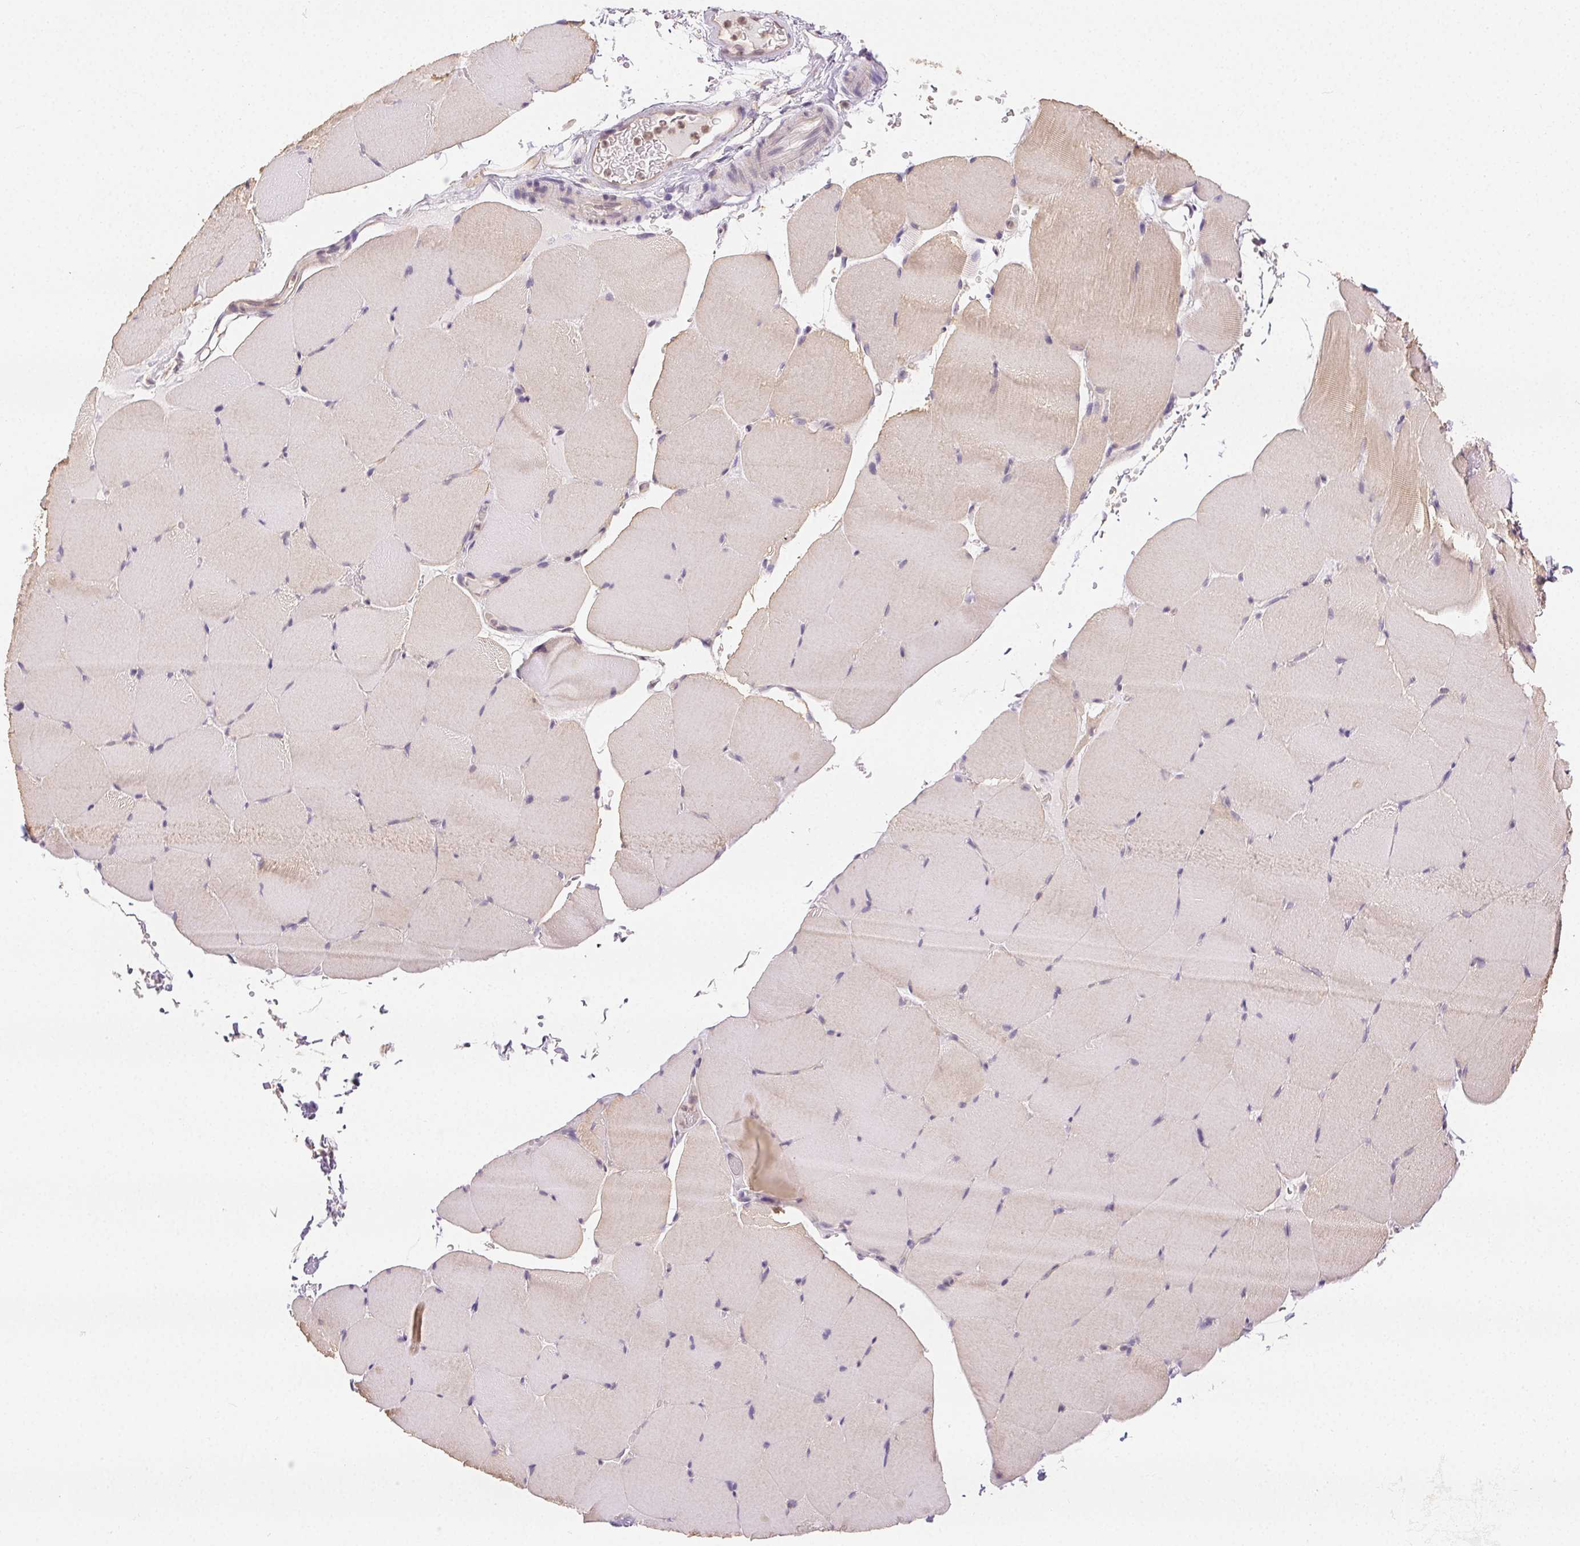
{"staining": {"intensity": "weak", "quantity": "<25%", "location": "cytoplasmic/membranous"}, "tissue": "skeletal muscle", "cell_type": "Myocytes", "image_type": "normal", "snomed": [{"axis": "morphology", "description": "Normal tissue, NOS"}, {"axis": "topography", "description": "Skeletal muscle"}], "caption": "This is an immunohistochemistry (IHC) photomicrograph of normal skeletal muscle. There is no staining in myocytes.", "gene": "SEZ6L2", "patient": {"sex": "female", "age": 37}}